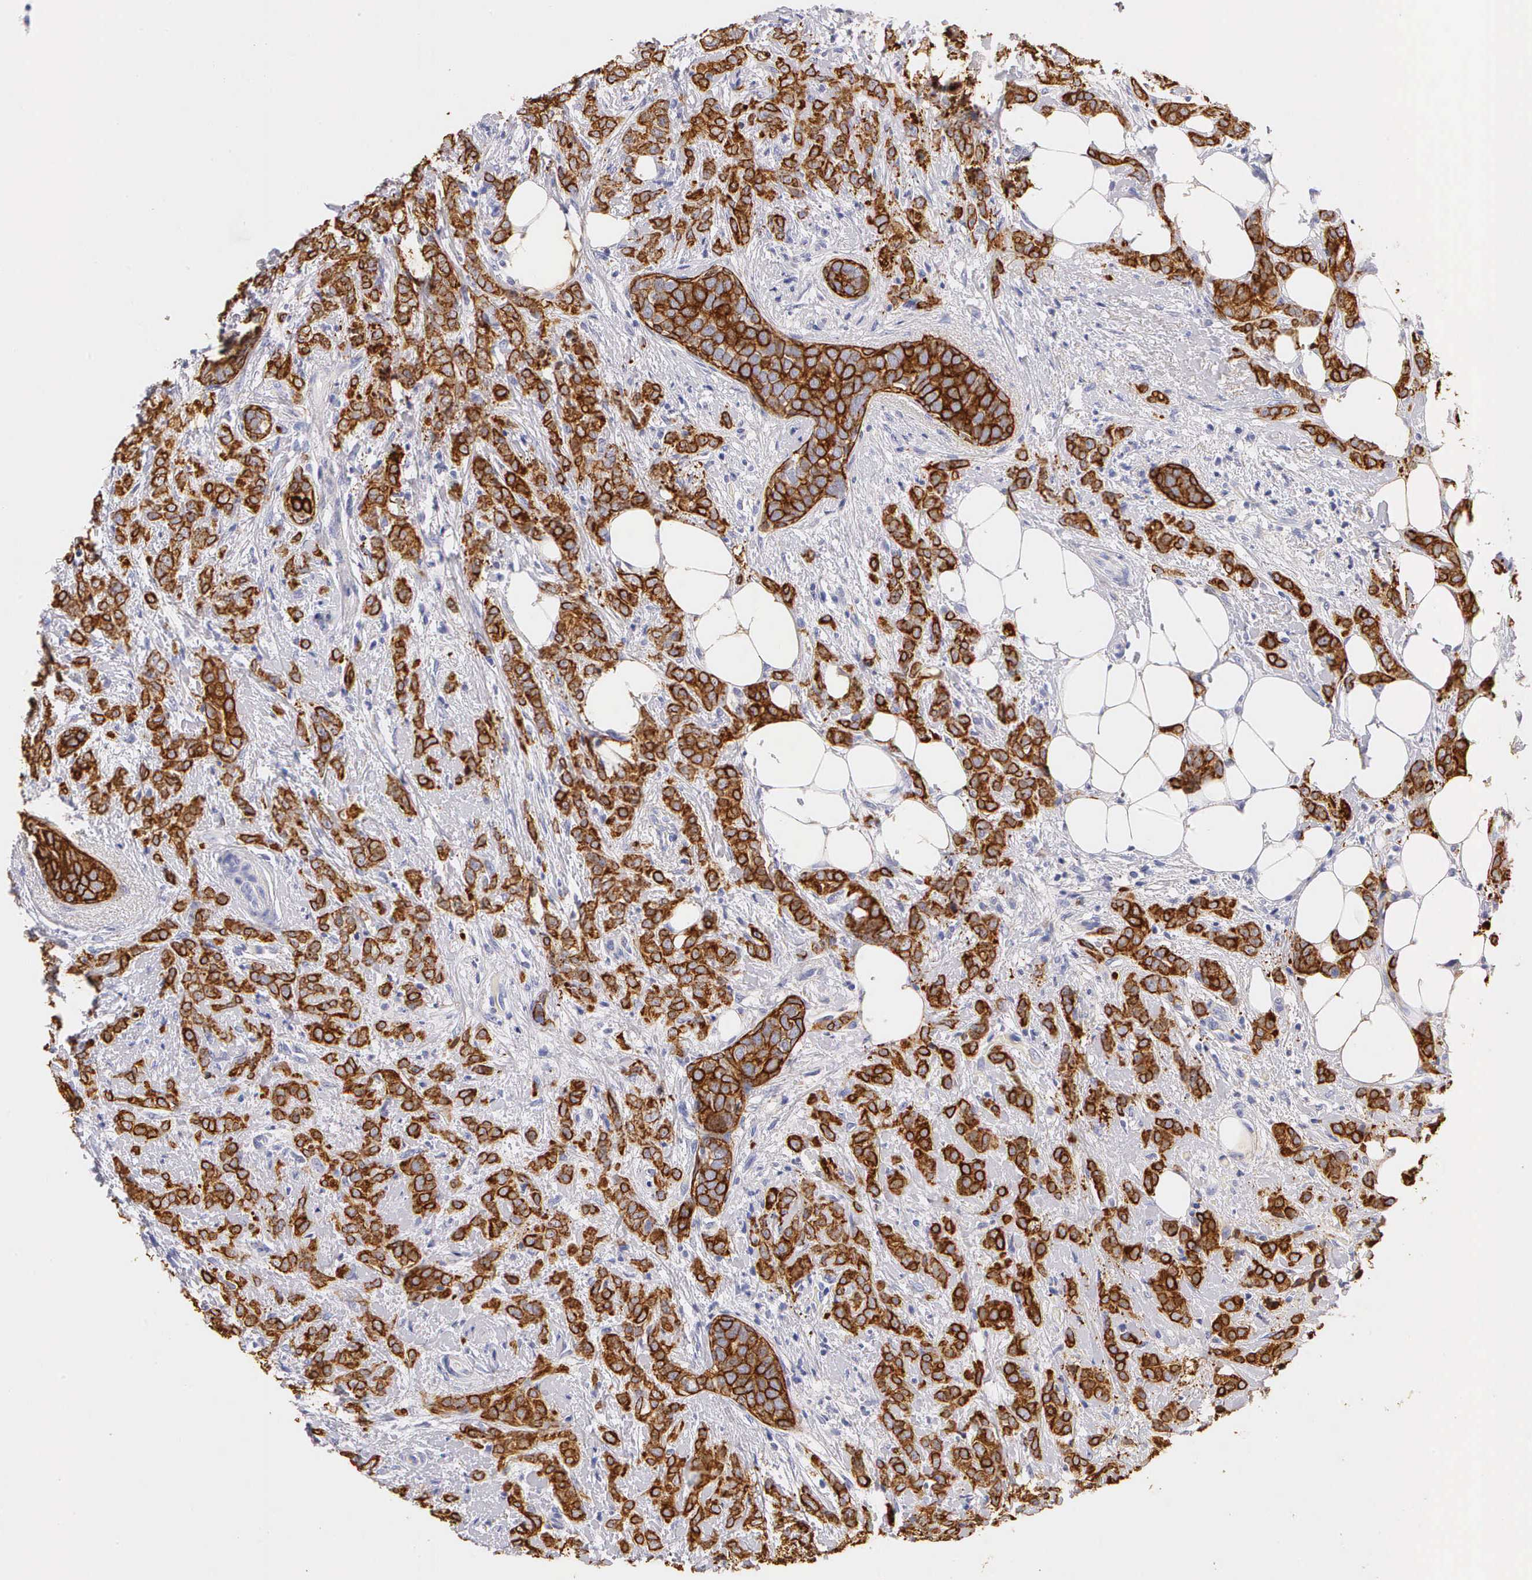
{"staining": {"intensity": "strong", "quantity": ">75%", "location": "cytoplasmic/membranous"}, "tissue": "breast cancer", "cell_type": "Tumor cells", "image_type": "cancer", "snomed": [{"axis": "morphology", "description": "Duct carcinoma"}, {"axis": "topography", "description": "Breast"}], "caption": "Breast invasive ductal carcinoma tissue displays strong cytoplasmic/membranous positivity in approximately >75% of tumor cells, visualized by immunohistochemistry. (brown staining indicates protein expression, while blue staining denotes nuclei).", "gene": "KRT17", "patient": {"sex": "female", "age": 53}}